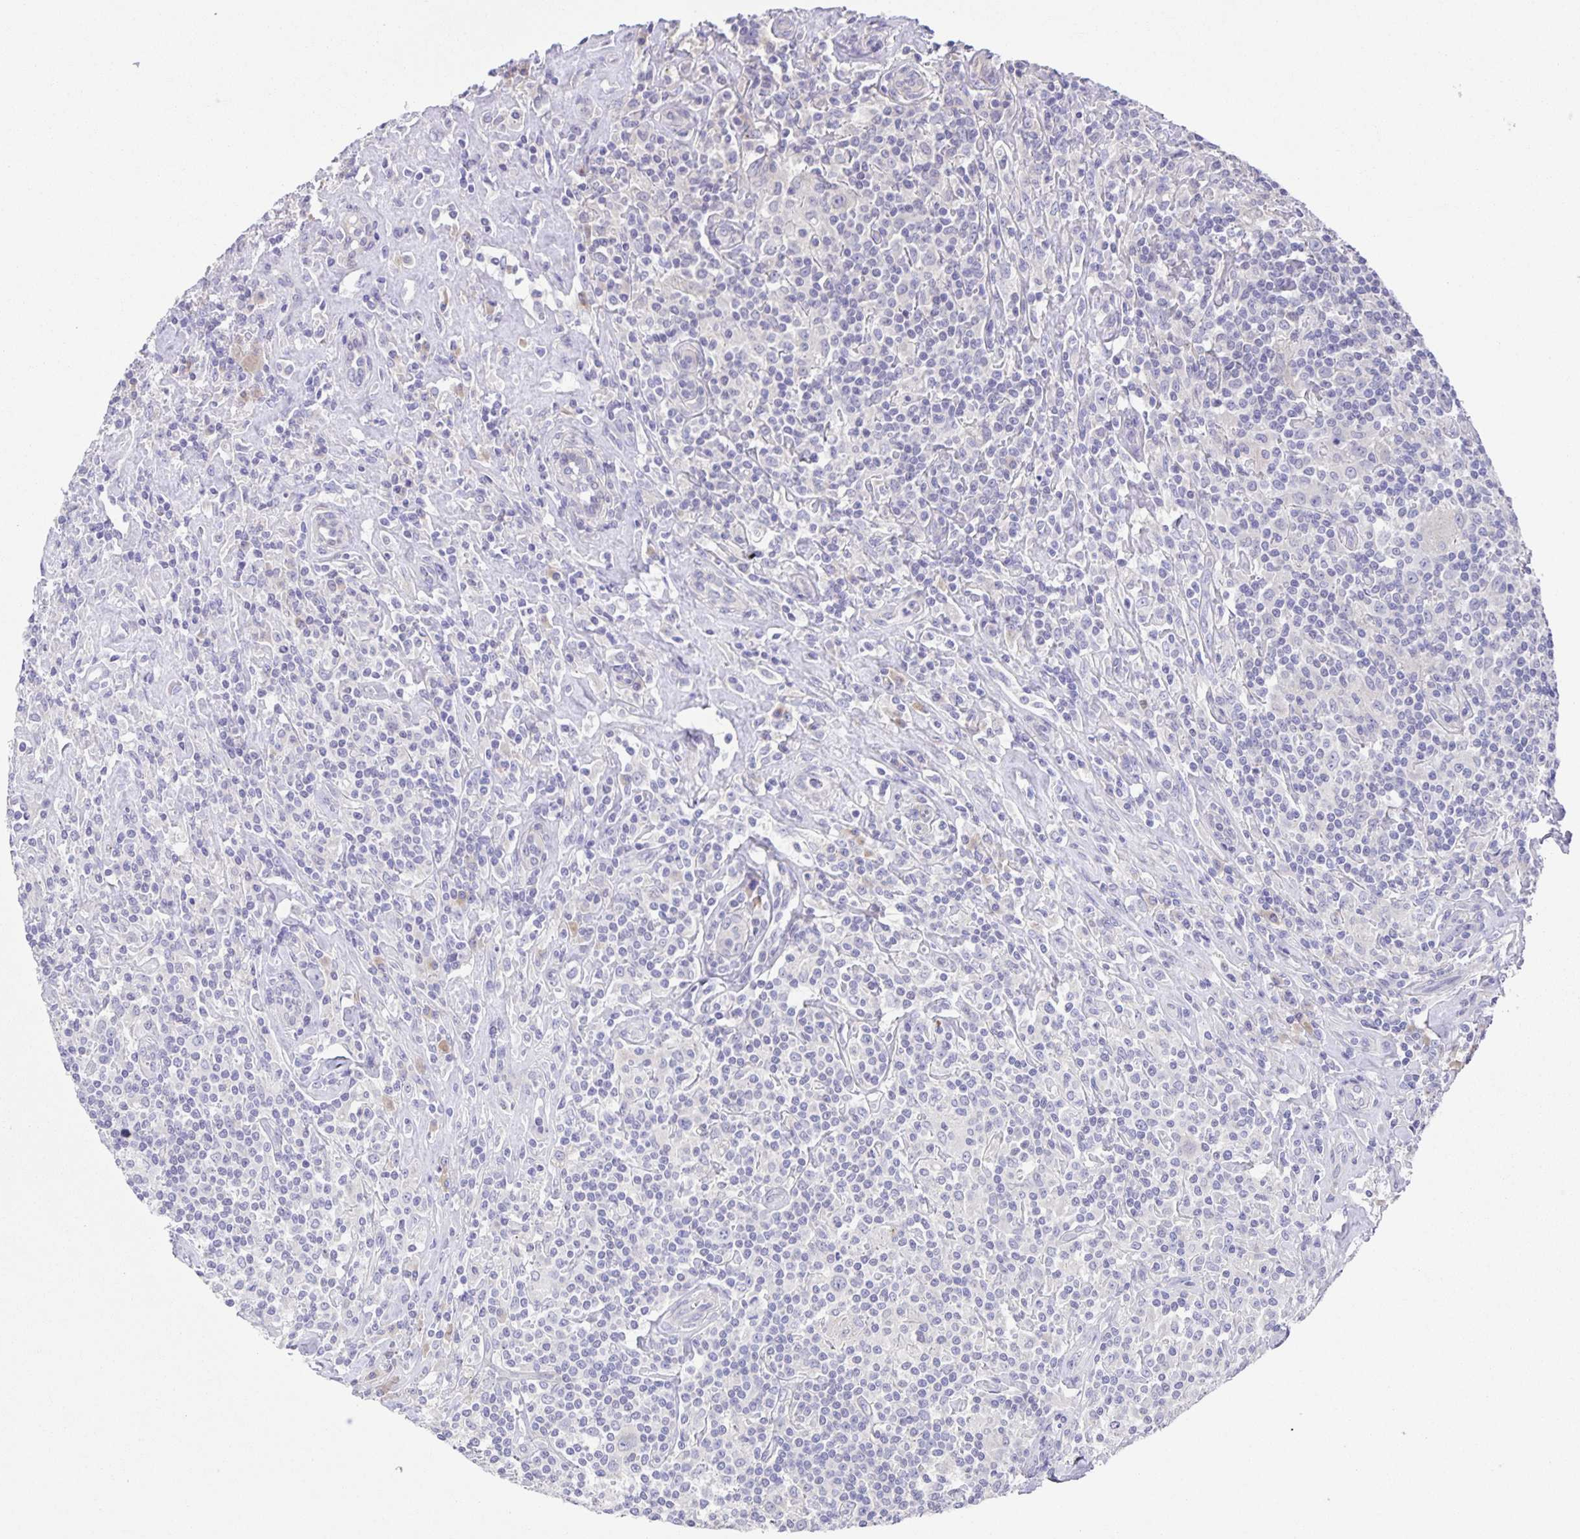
{"staining": {"intensity": "negative", "quantity": "none", "location": "none"}, "tissue": "lymphoma", "cell_type": "Tumor cells", "image_type": "cancer", "snomed": [{"axis": "morphology", "description": "Hodgkin's disease, NOS"}, {"axis": "morphology", "description": "Hodgkin's lymphoma, nodular sclerosis"}, {"axis": "topography", "description": "Lymph node"}], "caption": "Immunohistochemistry (IHC) photomicrograph of neoplastic tissue: human Hodgkin's disease stained with DAB shows no significant protein expression in tumor cells.", "gene": "PRR36", "patient": {"sex": "female", "age": 10}}